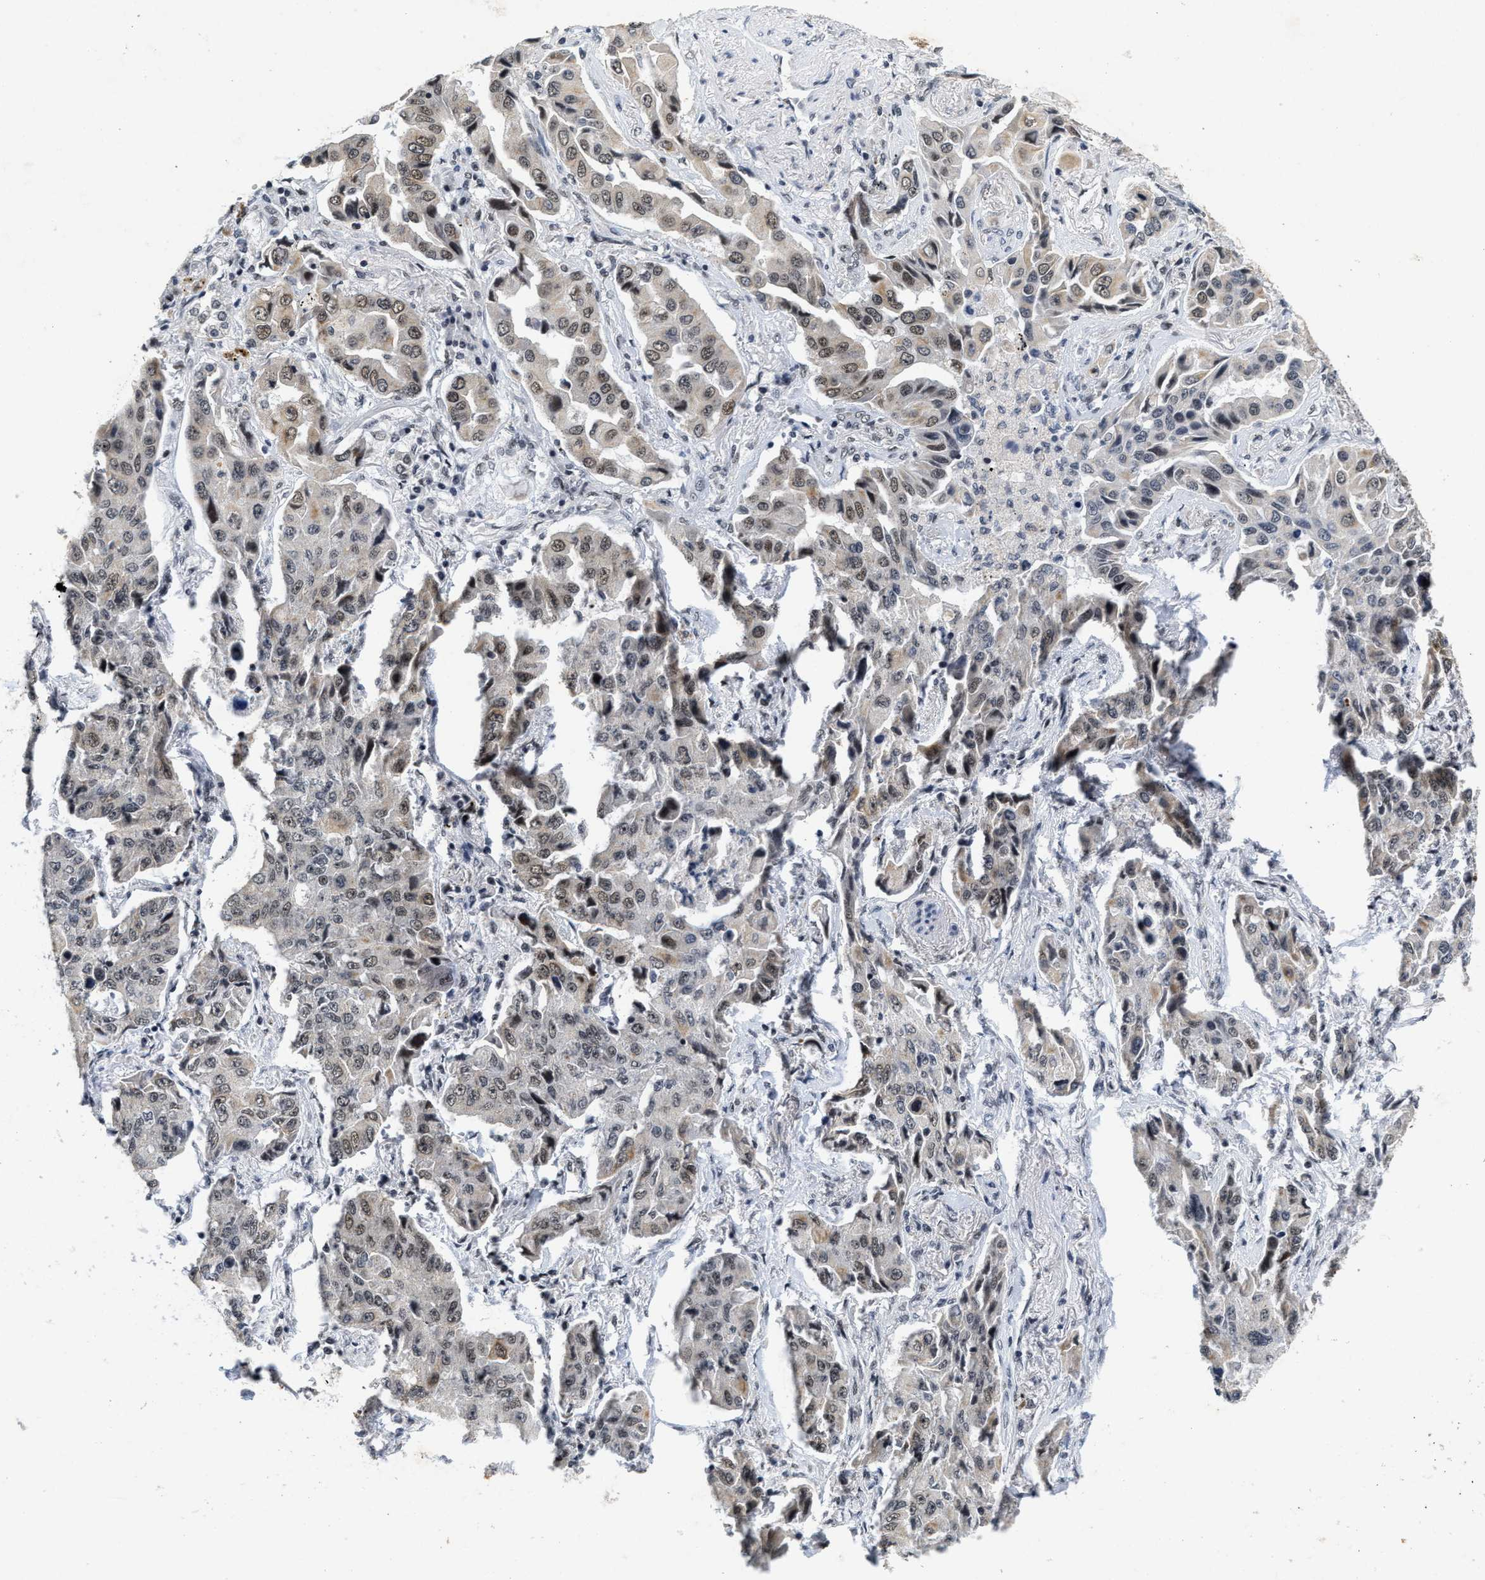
{"staining": {"intensity": "weak", "quantity": "<25%", "location": "cytoplasmic/membranous,nuclear"}, "tissue": "lung cancer", "cell_type": "Tumor cells", "image_type": "cancer", "snomed": [{"axis": "morphology", "description": "Adenocarcinoma, NOS"}, {"axis": "topography", "description": "Lung"}], "caption": "Protein analysis of lung cancer displays no significant staining in tumor cells. (Brightfield microscopy of DAB immunohistochemistry at high magnification).", "gene": "INIP", "patient": {"sex": "female", "age": 65}}